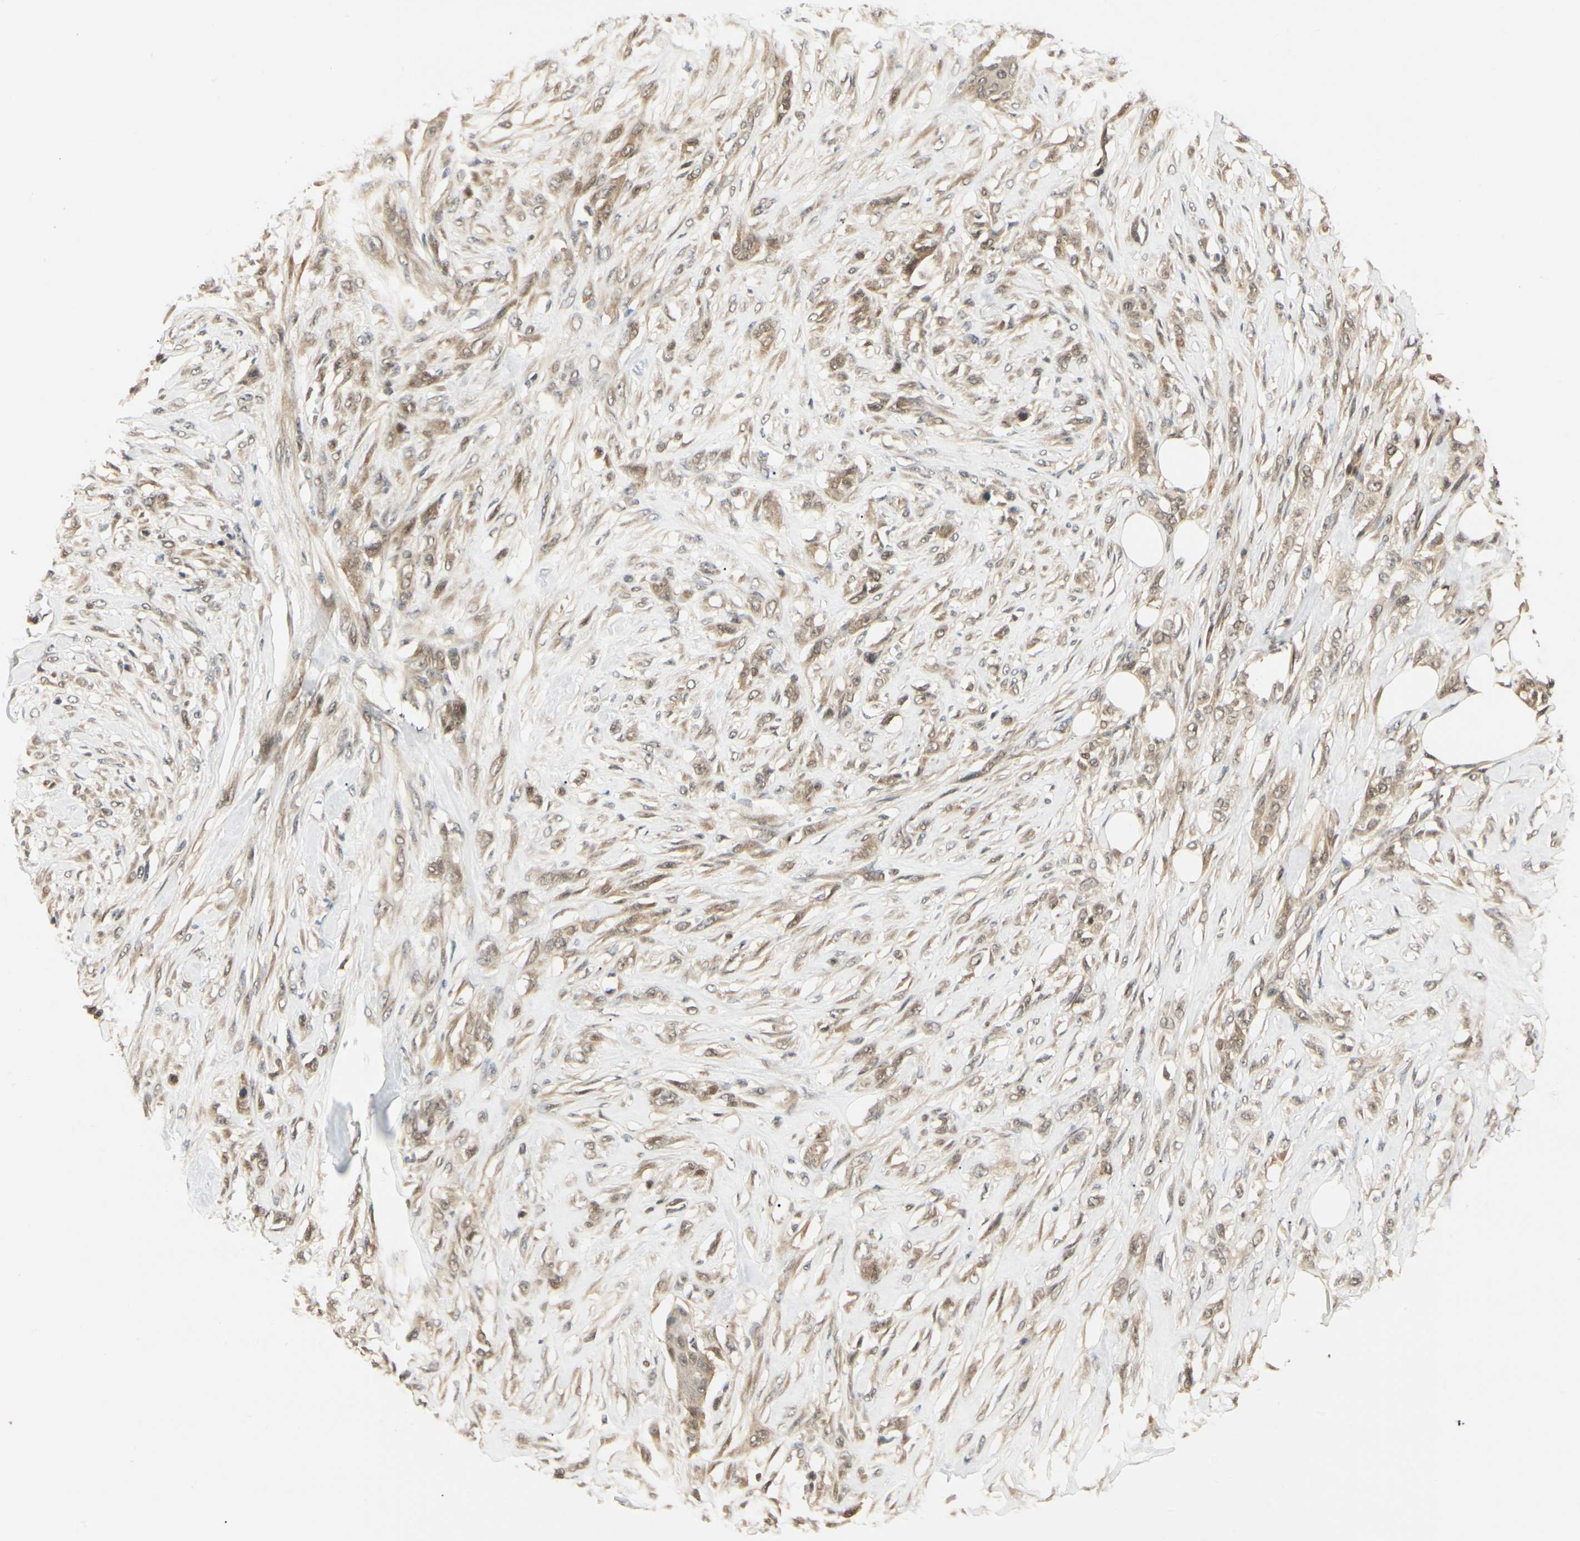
{"staining": {"intensity": "weak", "quantity": ">75%", "location": "cytoplasmic/membranous,nuclear"}, "tissue": "skin cancer", "cell_type": "Tumor cells", "image_type": "cancer", "snomed": [{"axis": "morphology", "description": "Squamous cell carcinoma, NOS"}, {"axis": "topography", "description": "Skin"}], "caption": "Skin squamous cell carcinoma stained with DAB (3,3'-diaminobenzidine) IHC shows low levels of weak cytoplasmic/membranous and nuclear staining in about >75% of tumor cells.", "gene": "UBE2Z", "patient": {"sex": "female", "age": 59}}